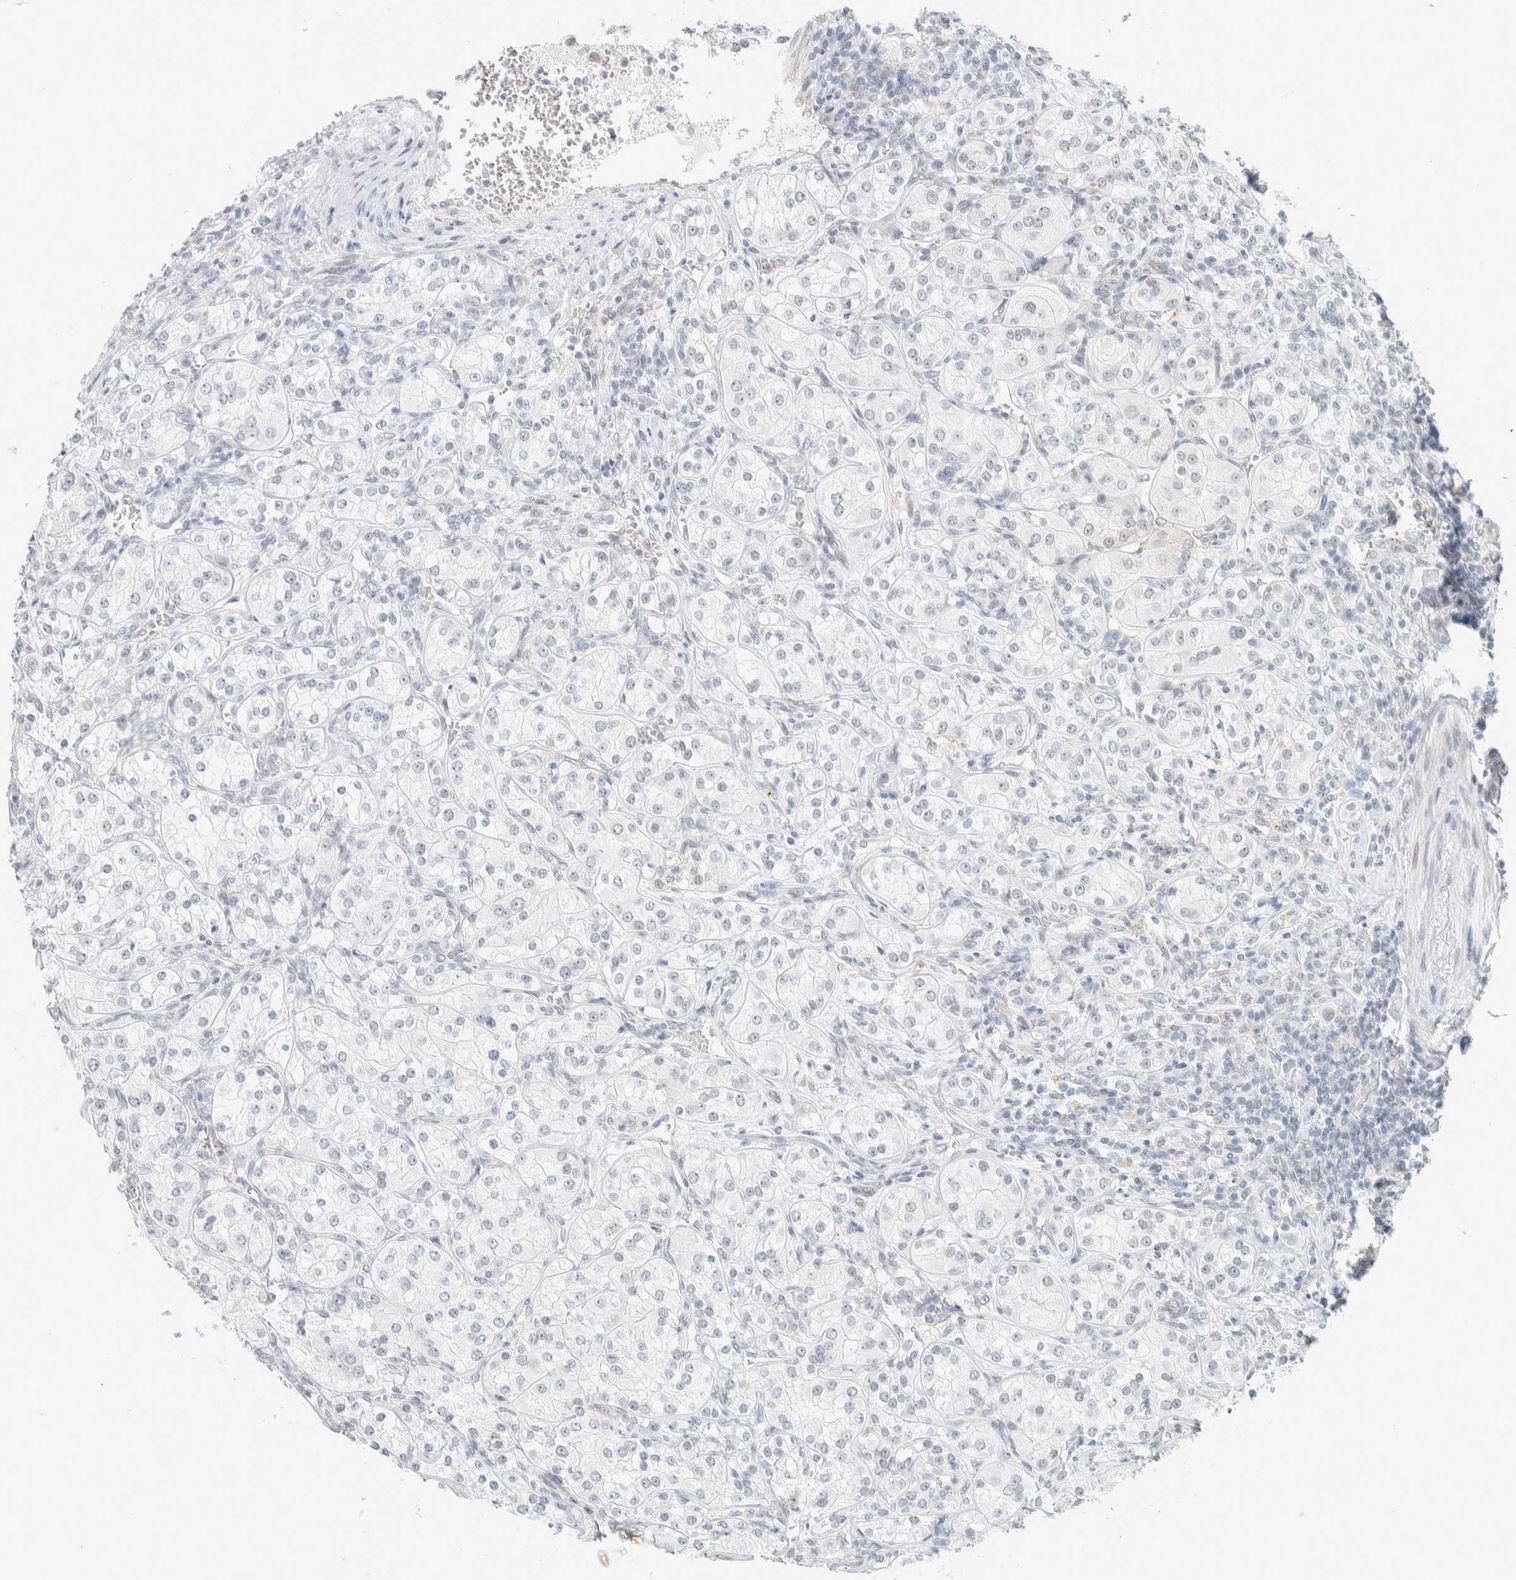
{"staining": {"intensity": "negative", "quantity": "none", "location": "none"}, "tissue": "renal cancer", "cell_type": "Tumor cells", "image_type": "cancer", "snomed": [{"axis": "morphology", "description": "Adenocarcinoma, NOS"}, {"axis": "topography", "description": "Kidney"}], "caption": "Renal cancer was stained to show a protein in brown. There is no significant expression in tumor cells. (DAB immunohistochemistry visualized using brightfield microscopy, high magnification).", "gene": "CDH17", "patient": {"sex": "male", "age": 77}}